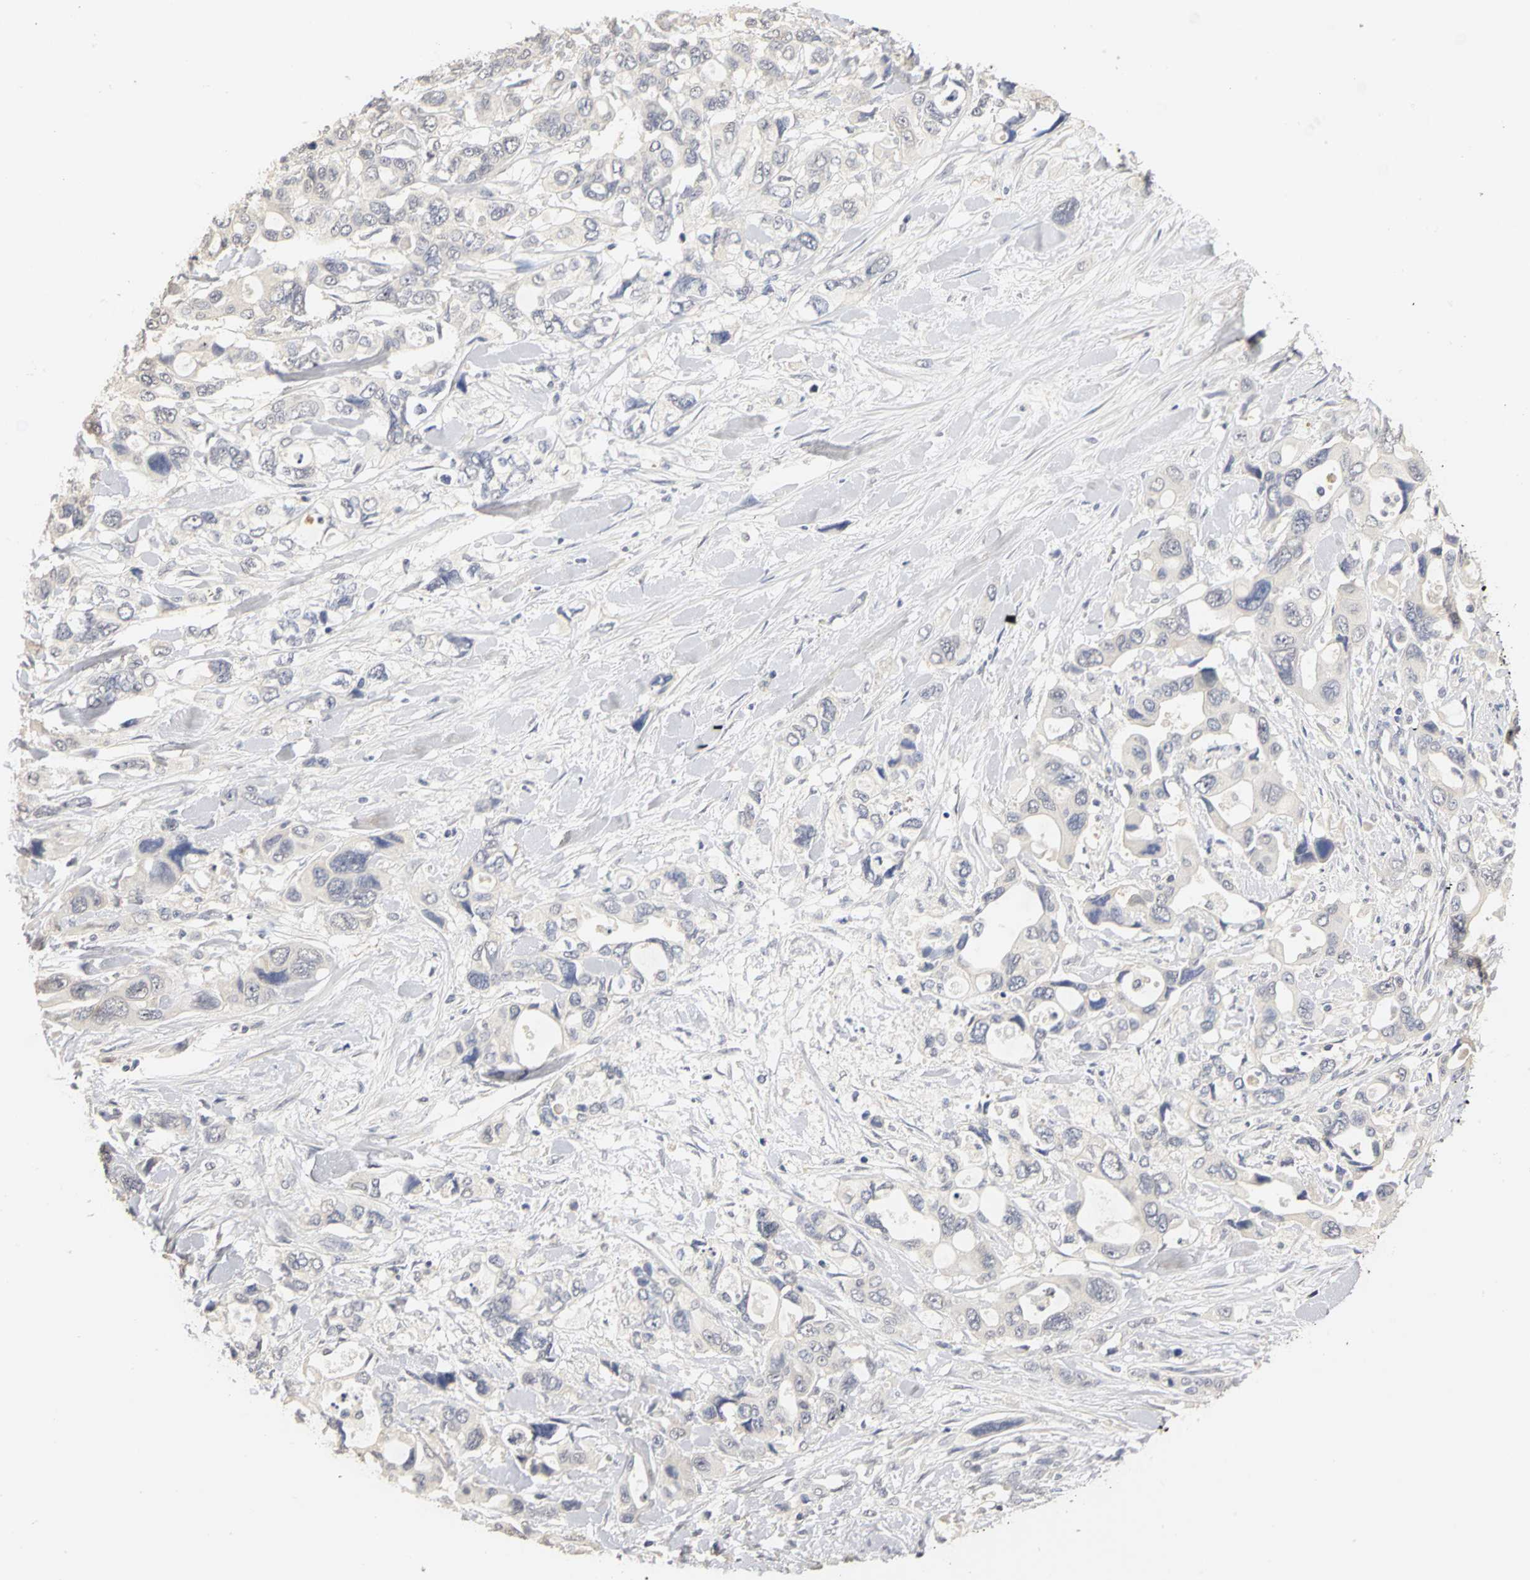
{"staining": {"intensity": "negative", "quantity": "none", "location": "none"}, "tissue": "pancreatic cancer", "cell_type": "Tumor cells", "image_type": "cancer", "snomed": [{"axis": "morphology", "description": "Adenocarcinoma, NOS"}, {"axis": "topography", "description": "Pancreas"}], "caption": "IHC photomicrograph of pancreatic adenocarcinoma stained for a protein (brown), which demonstrates no expression in tumor cells.", "gene": "PGR", "patient": {"sex": "male", "age": 46}}